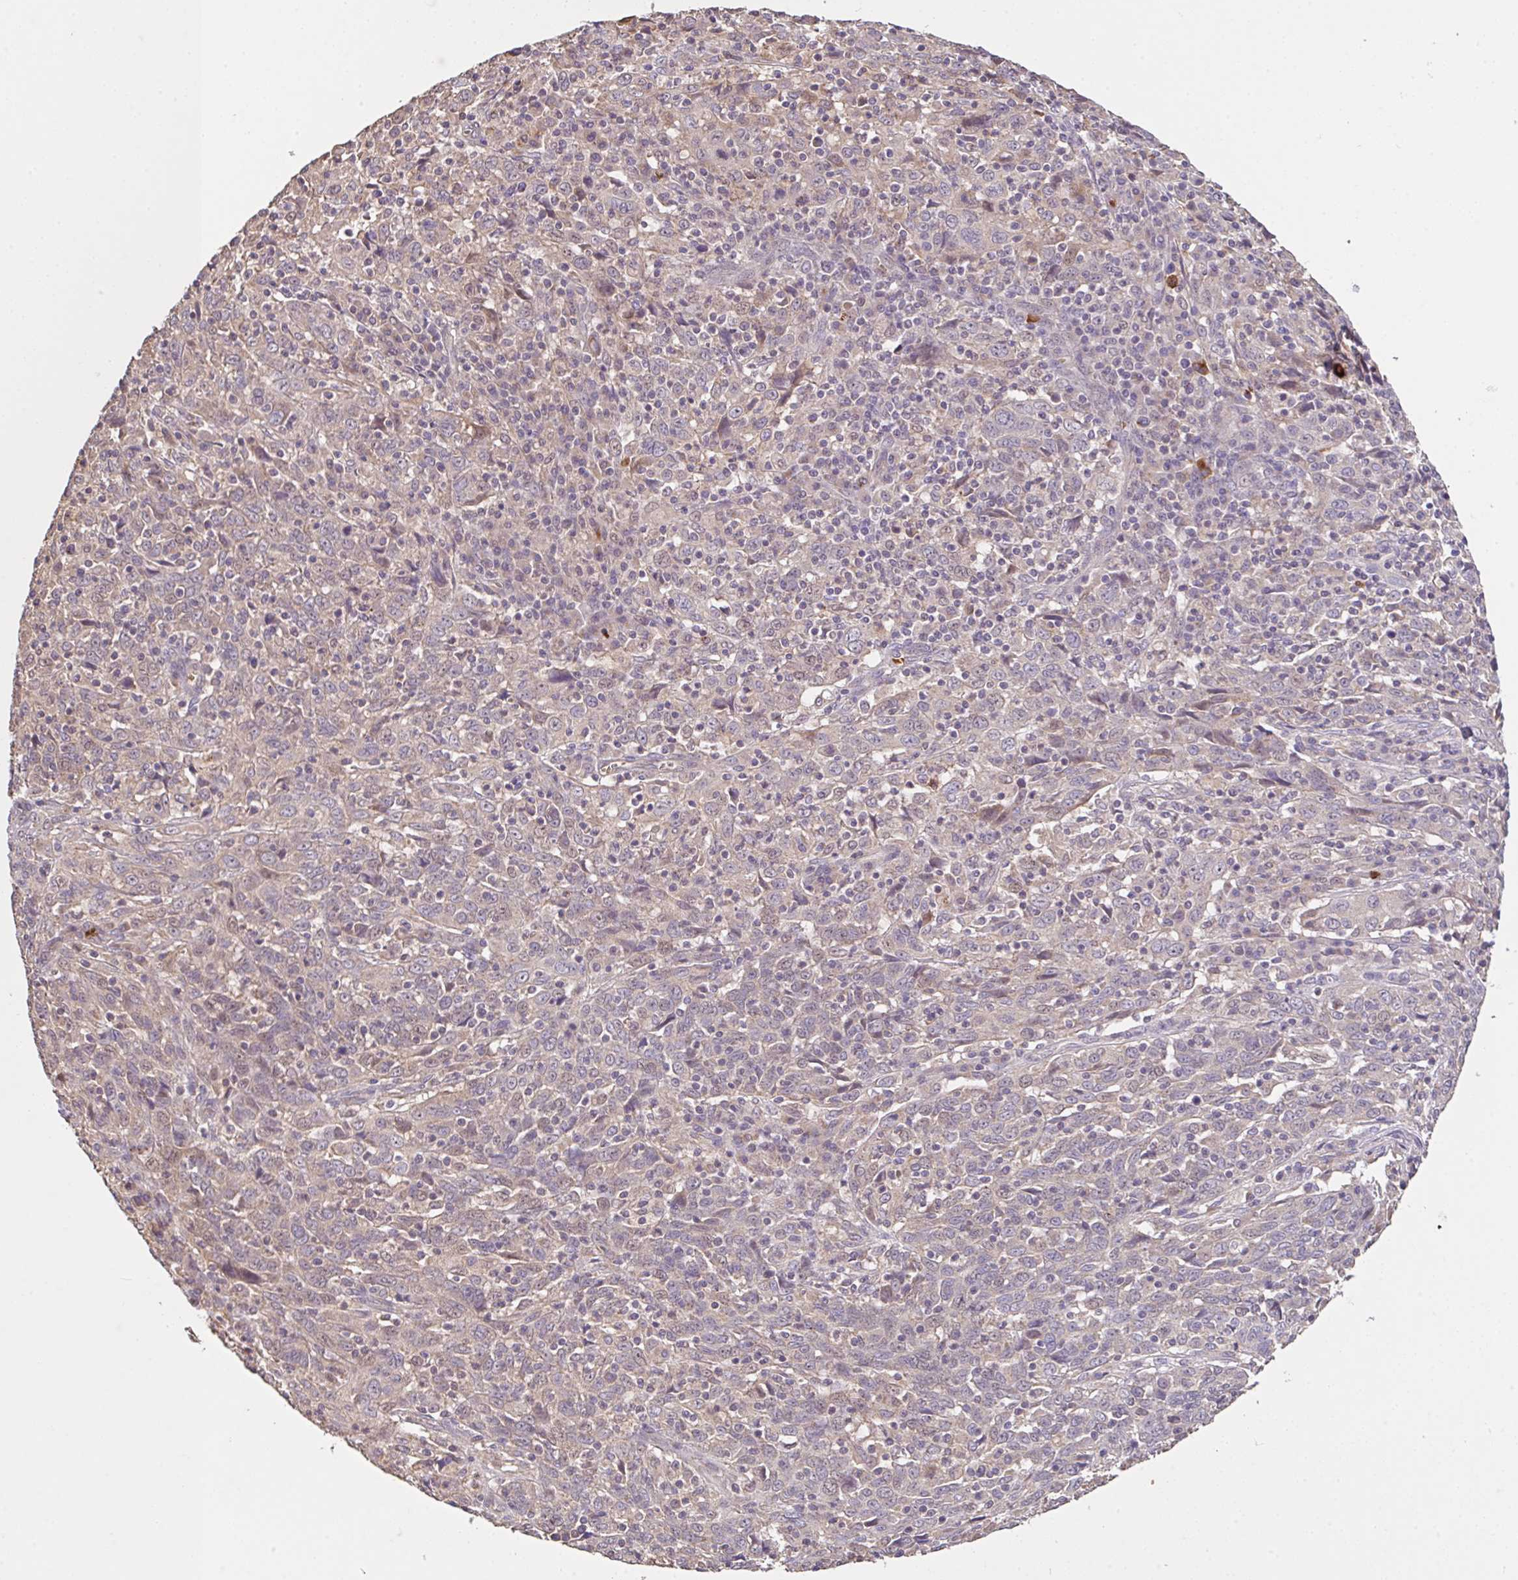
{"staining": {"intensity": "negative", "quantity": "none", "location": "none"}, "tissue": "cervical cancer", "cell_type": "Tumor cells", "image_type": "cancer", "snomed": [{"axis": "morphology", "description": "Squamous cell carcinoma, NOS"}, {"axis": "topography", "description": "Cervix"}], "caption": "Protein analysis of cervical squamous cell carcinoma exhibits no significant expression in tumor cells.", "gene": "C1QTNF9B", "patient": {"sex": "female", "age": 46}}